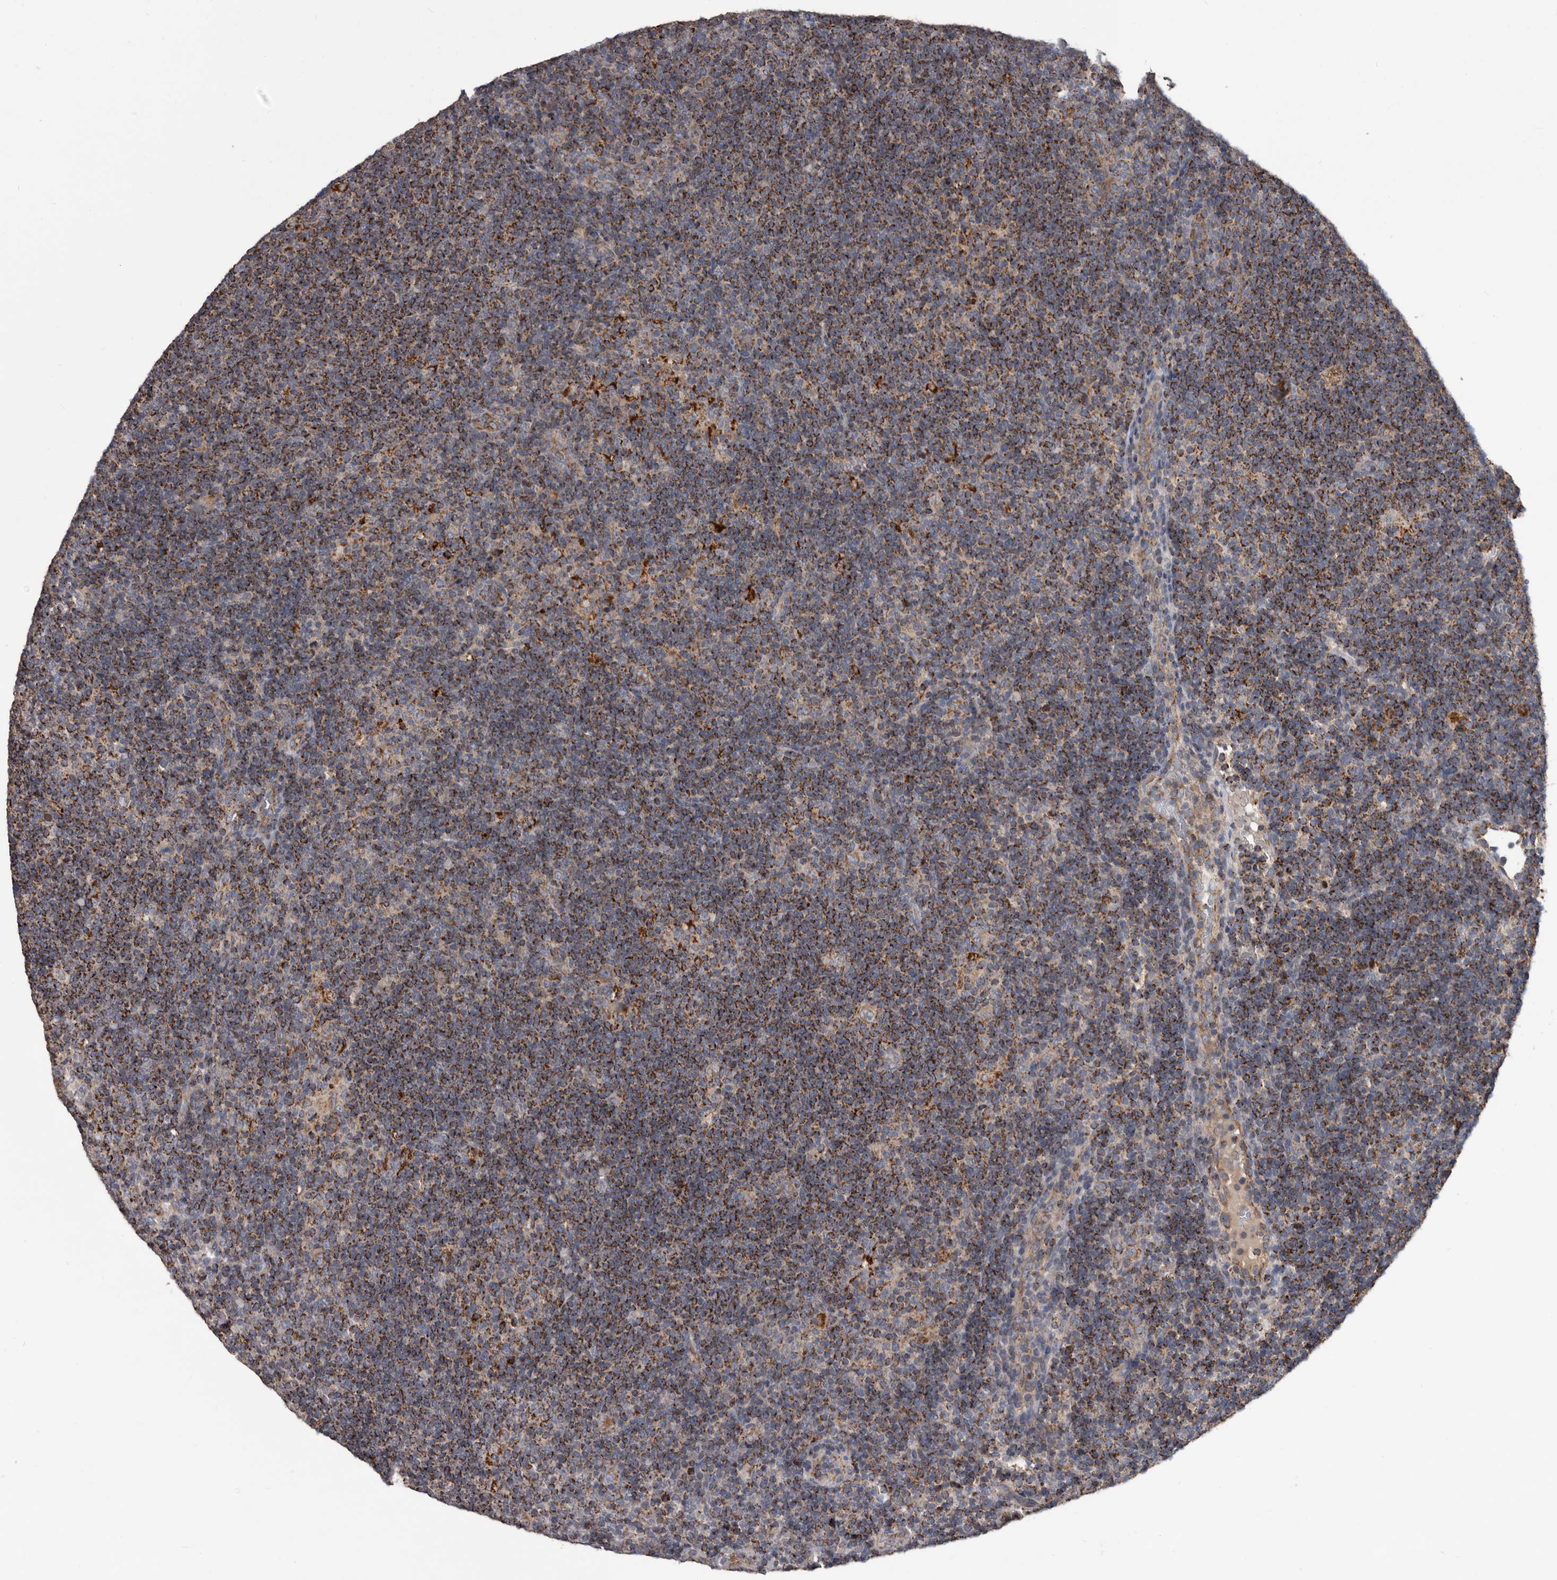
{"staining": {"intensity": "moderate", "quantity": ">75%", "location": "cytoplasmic/membranous"}, "tissue": "lymphoma", "cell_type": "Tumor cells", "image_type": "cancer", "snomed": [{"axis": "morphology", "description": "Hodgkin's disease, NOS"}, {"axis": "topography", "description": "Lymph node"}], "caption": "Brown immunohistochemical staining in Hodgkin's disease demonstrates moderate cytoplasmic/membranous staining in about >75% of tumor cells. (DAB (3,3'-diaminobenzidine) = brown stain, brightfield microscopy at high magnification).", "gene": "ALDH5A1", "patient": {"sex": "female", "age": 57}}